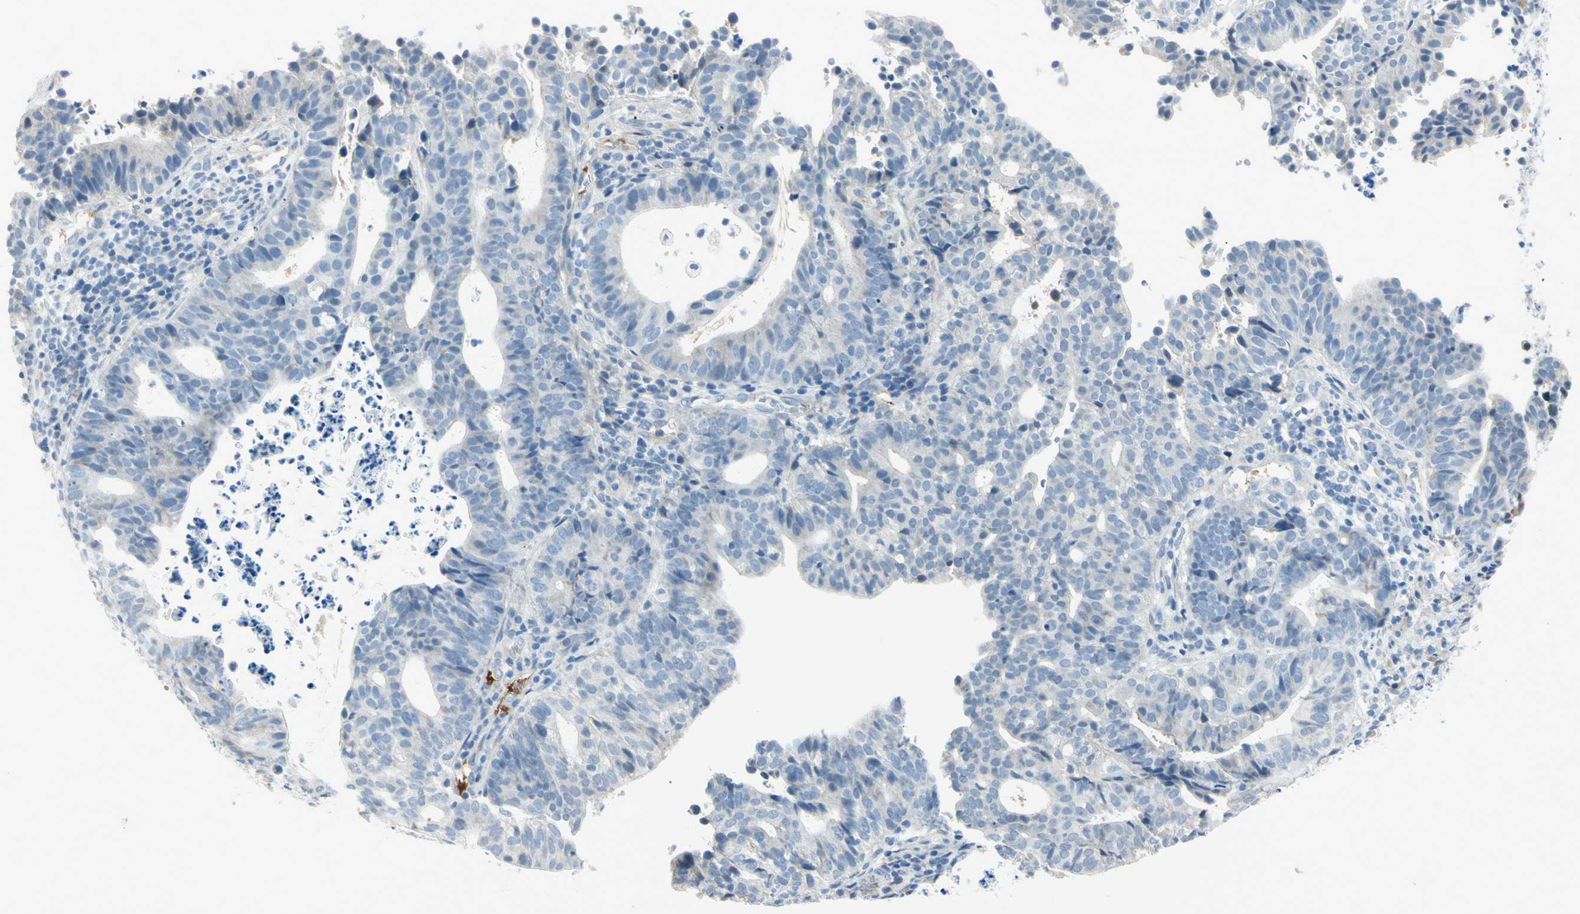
{"staining": {"intensity": "negative", "quantity": "none", "location": "none"}, "tissue": "endometrial cancer", "cell_type": "Tumor cells", "image_type": "cancer", "snomed": [{"axis": "morphology", "description": "Adenocarcinoma, NOS"}, {"axis": "topography", "description": "Uterus"}], "caption": "The immunohistochemistry micrograph has no significant staining in tumor cells of endometrial cancer (adenocarcinoma) tissue.", "gene": "SERPIND1", "patient": {"sex": "female", "age": 83}}